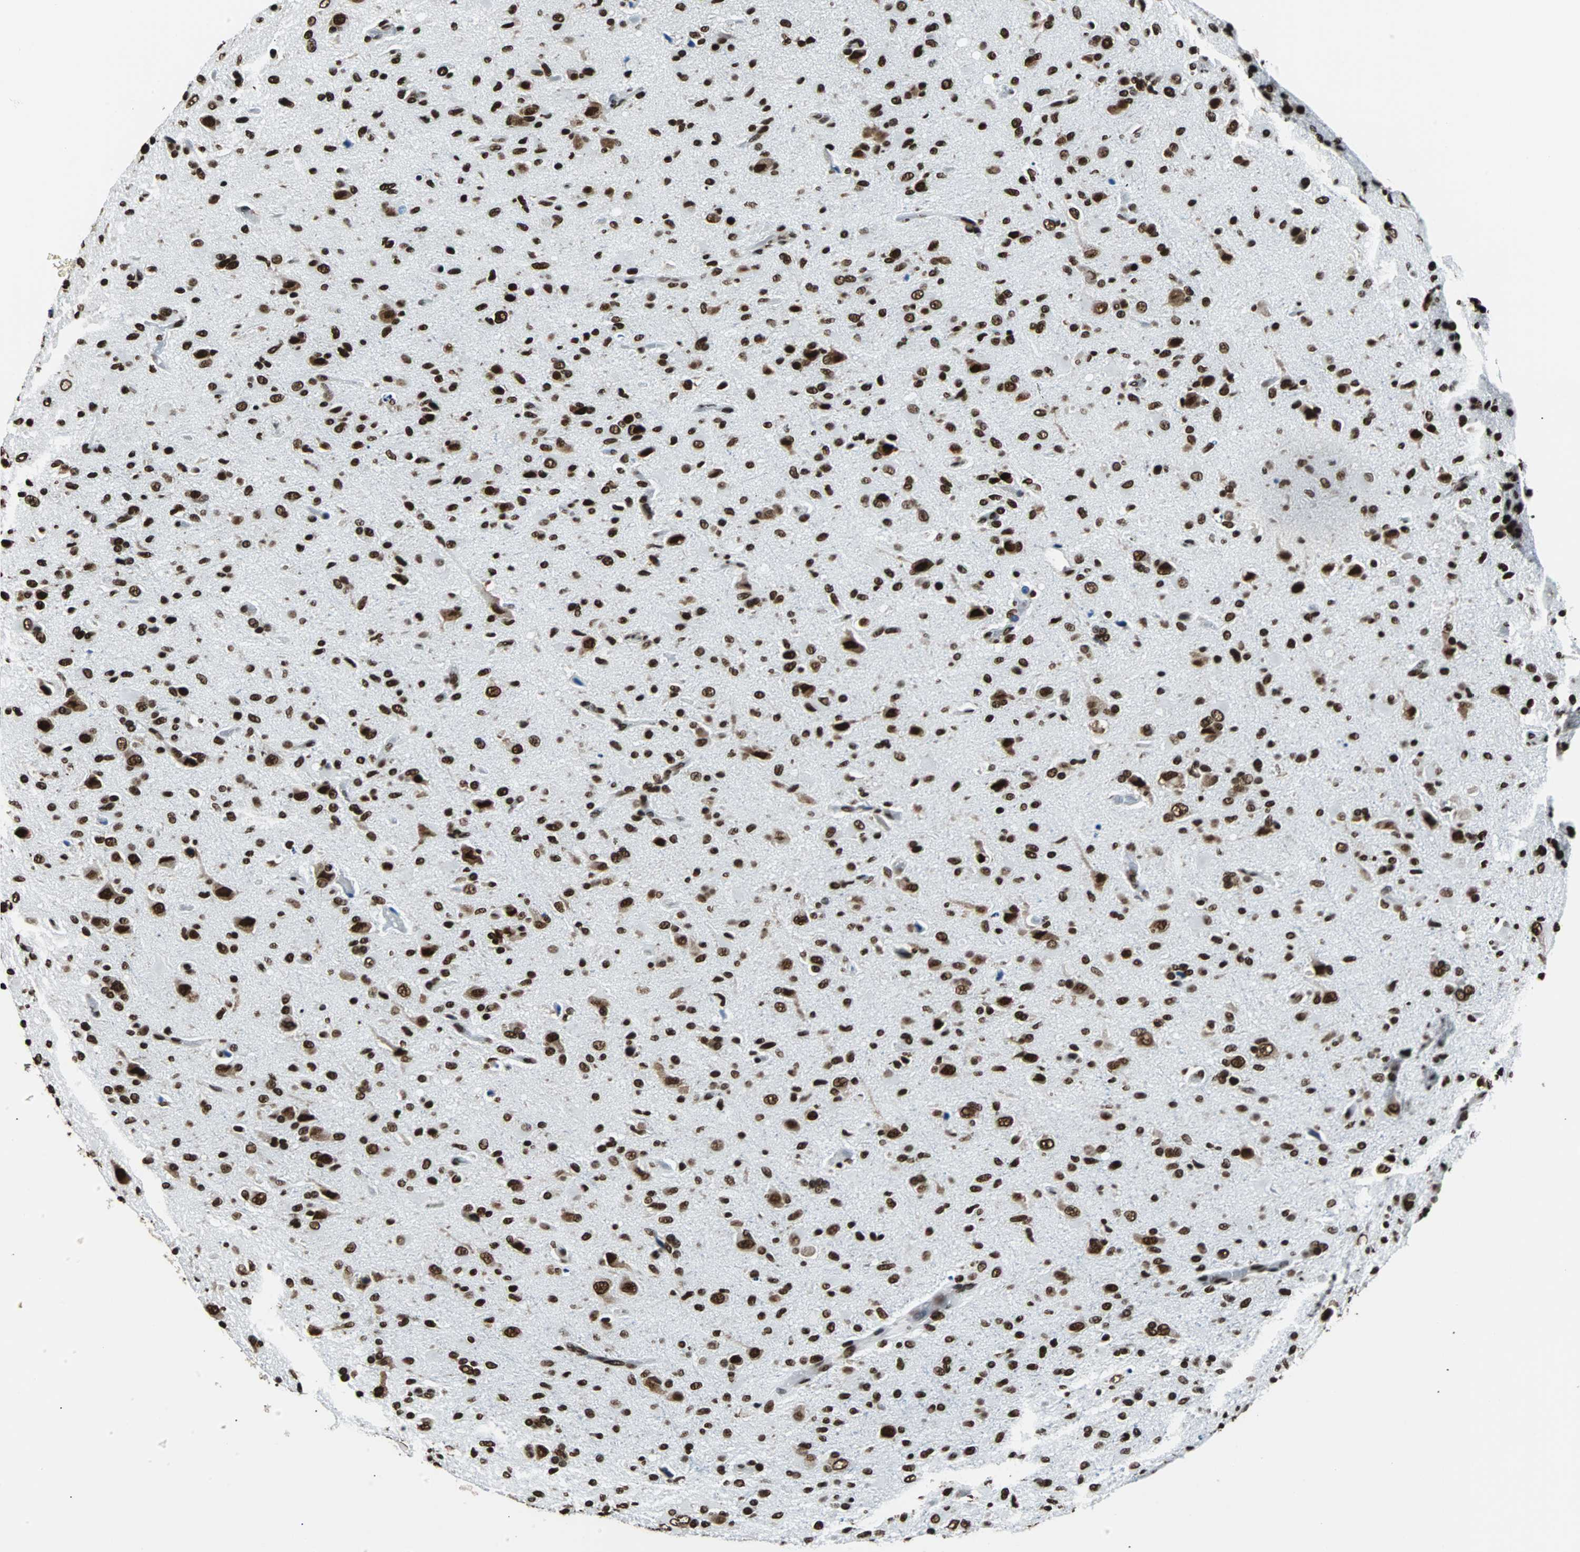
{"staining": {"intensity": "strong", "quantity": ">75%", "location": "nuclear"}, "tissue": "glioma", "cell_type": "Tumor cells", "image_type": "cancer", "snomed": [{"axis": "morphology", "description": "Glioma, malignant, High grade"}, {"axis": "topography", "description": "Brain"}], "caption": "Protein staining of malignant glioma (high-grade) tissue displays strong nuclear positivity in approximately >75% of tumor cells.", "gene": "FUBP1", "patient": {"sex": "male", "age": 71}}